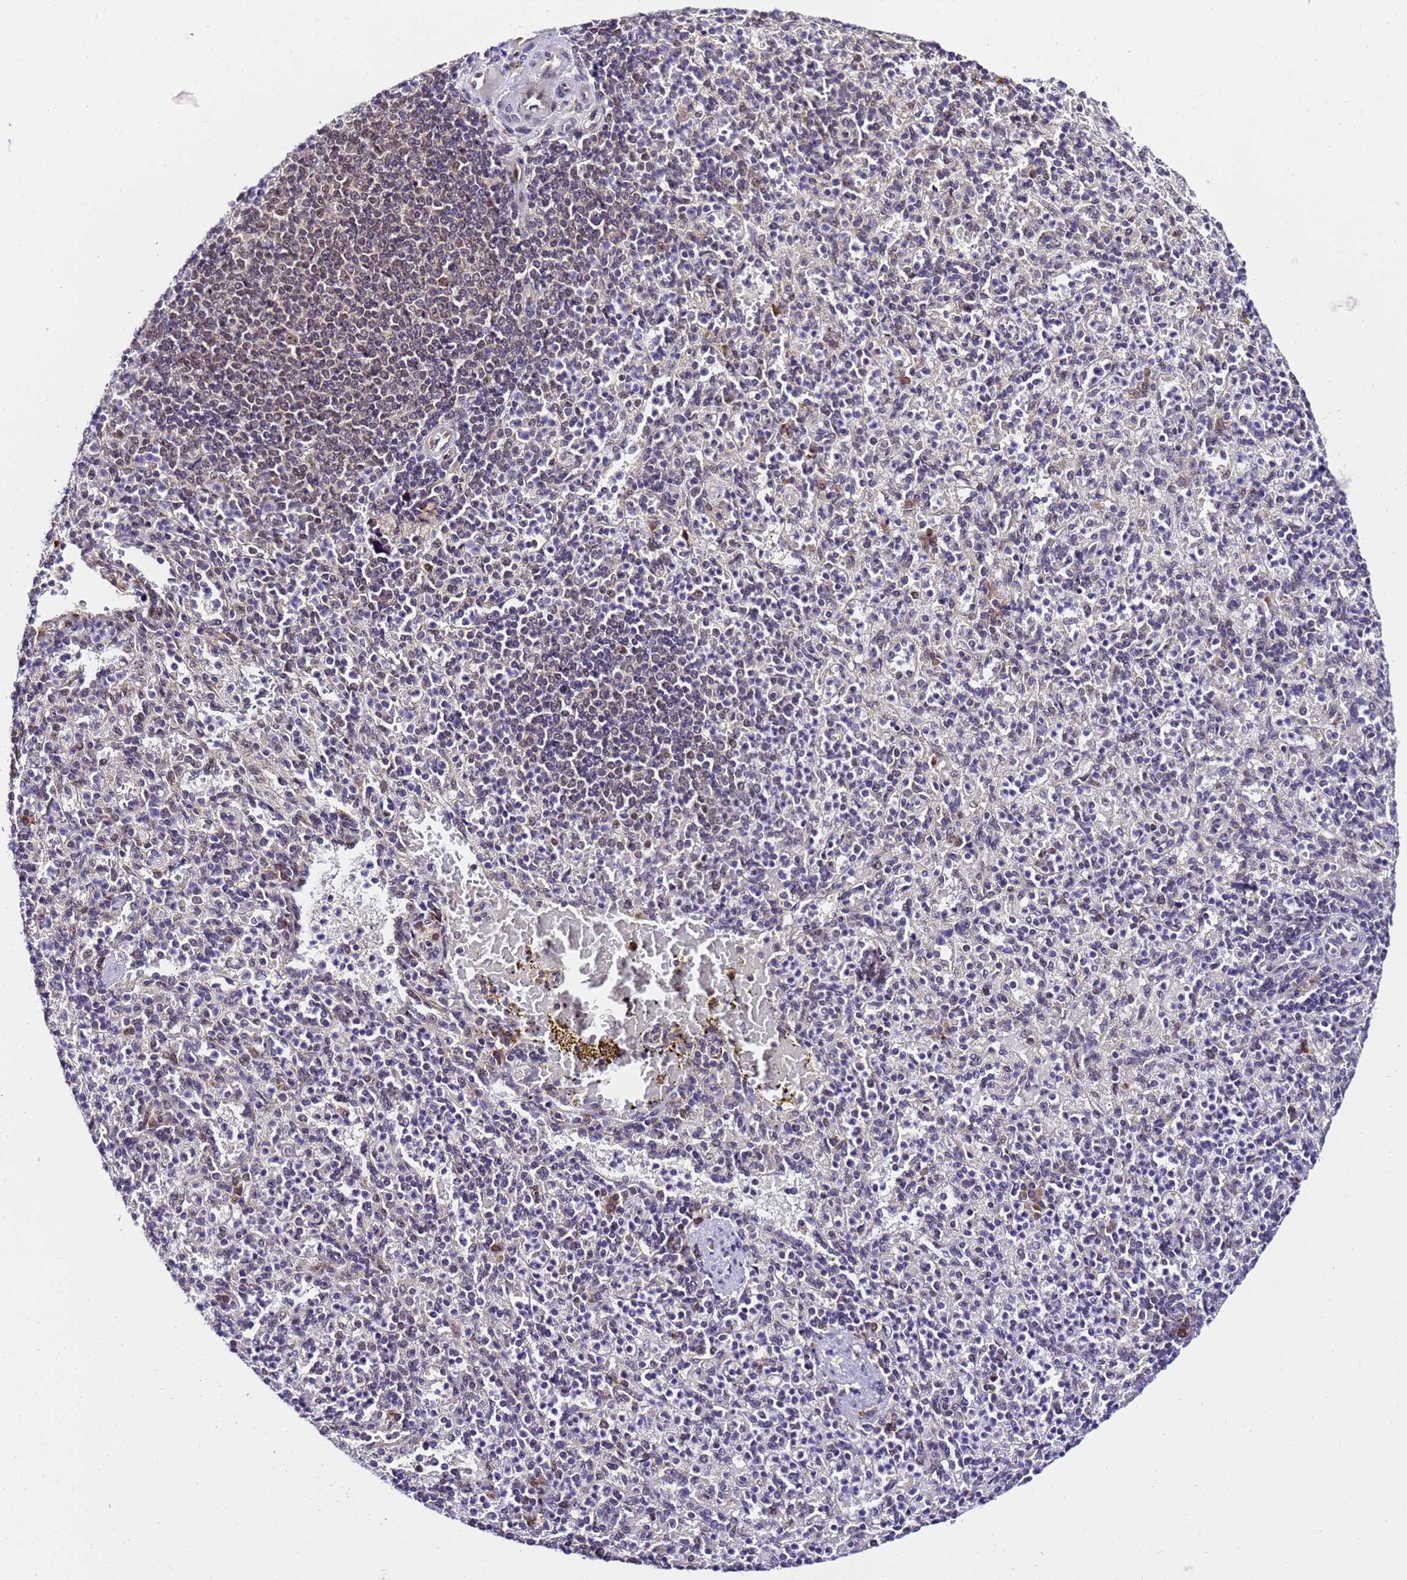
{"staining": {"intensity": "negative", "quantity": "none", "location": "none"}, "tissue": "spleen", "cell_type": "Cells in red pulp", "image_type": "normal", "snomed": [{"axis": "morphology", "description": "Normal tissue, NOS"}, {"axis": "topography", "description": "Spleen"}], "caption": "Protein analysis of normal spleen demonstrates no significant expression in cells in red pulp.", "gene": "SLX4IP", "patient": {"sex": "female", "age": 74}}